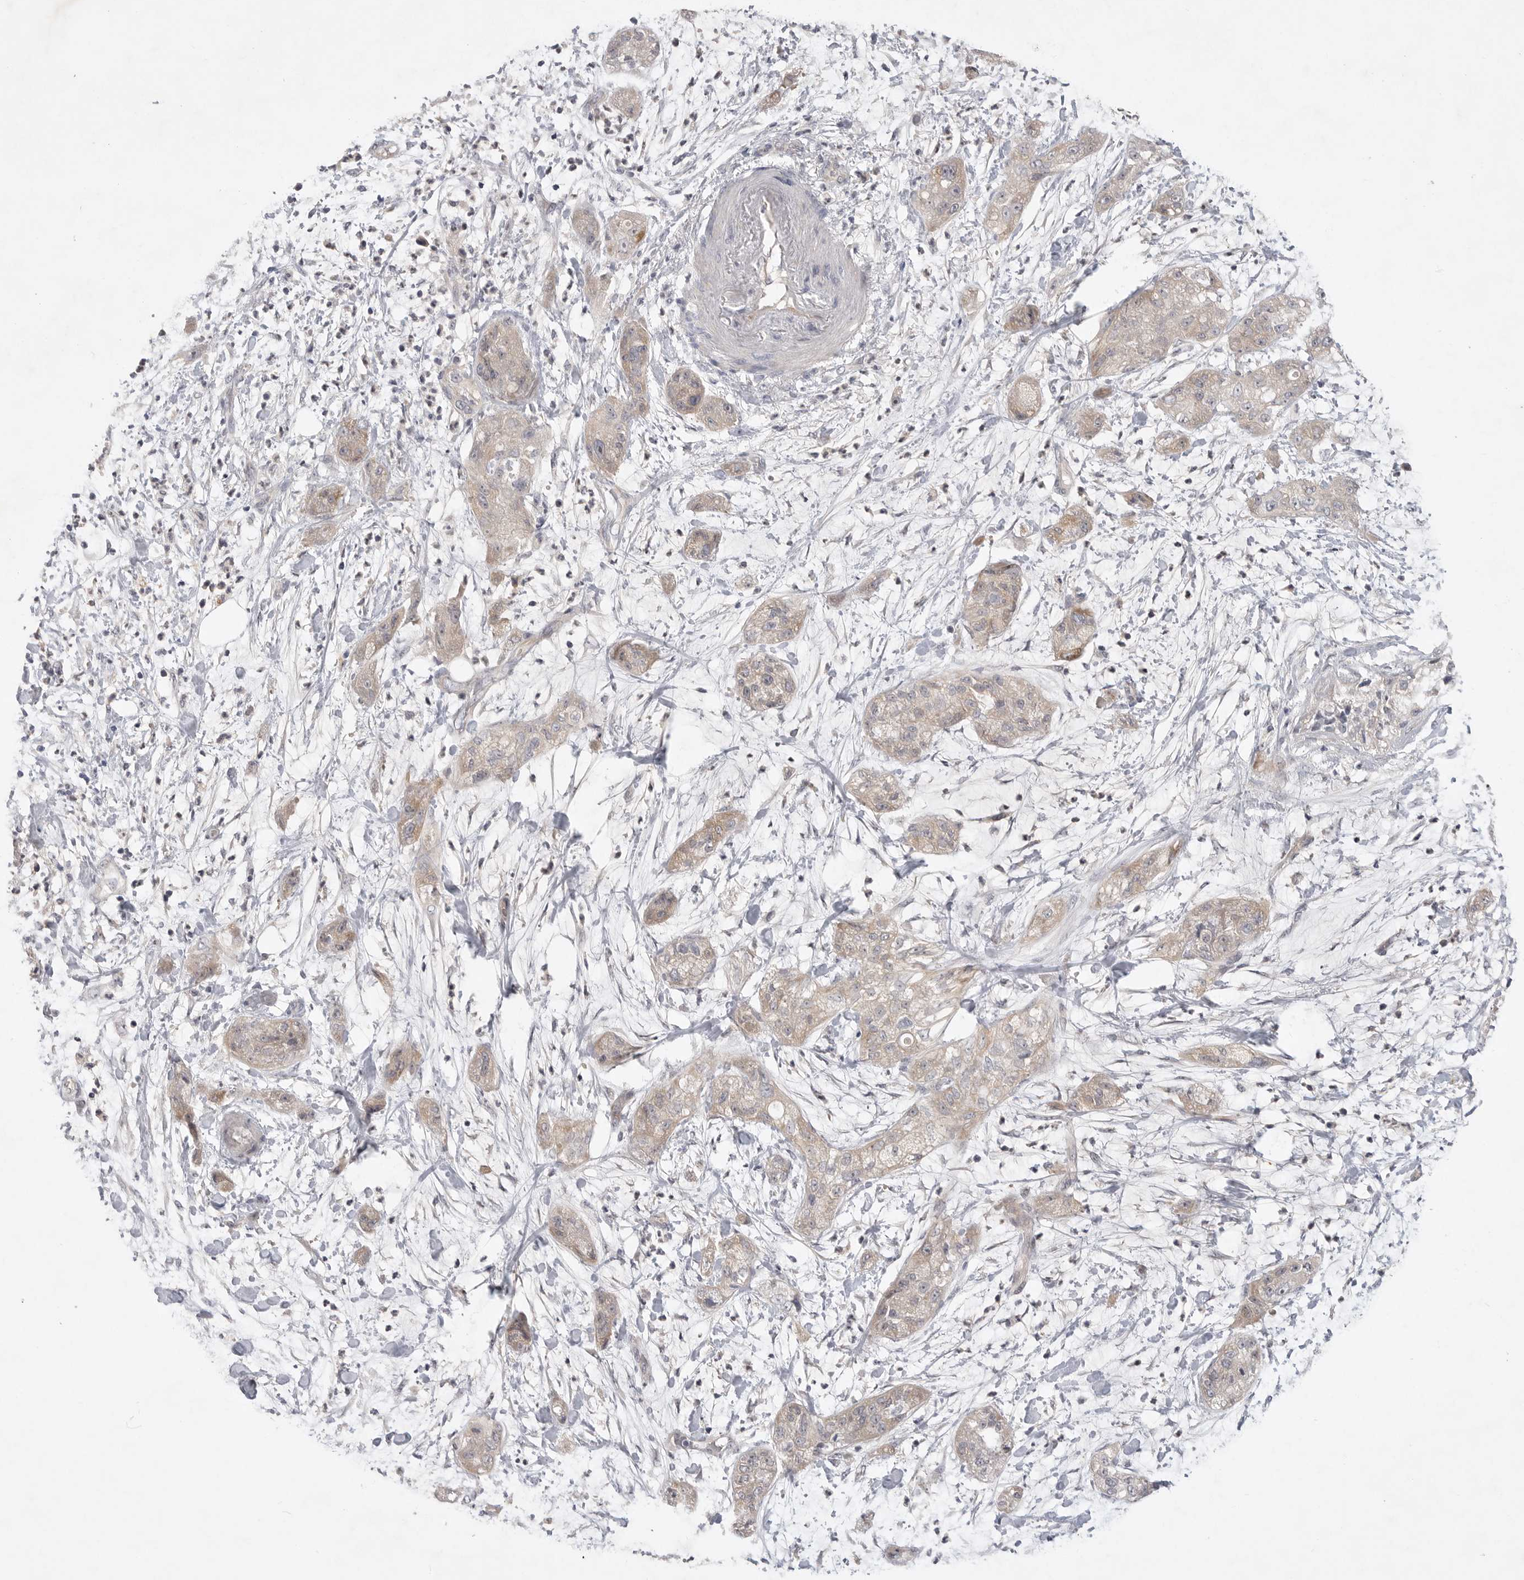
{"staining": {"intensity": "moderate", "quantity": "<25%", "location": "cytoplasmic/membranous"}, "tissue": "pancreatic cancer", "cell_type": "Tumor cells", "image_type": "cancer", "snomed": [{"axis": "morphology", "description": "Adenocarcinoma, NOS"}, {"axis": "topography", "description": "Pancreas"}], "caption": "An image of pancreatic cancer (adenocarcinoma) stained for a protein shows moderate cytoplasmic/membranous brown staining in tumor cells.", "gene": "ITGAD", "patient": {"sex": "female", "age": 78}}